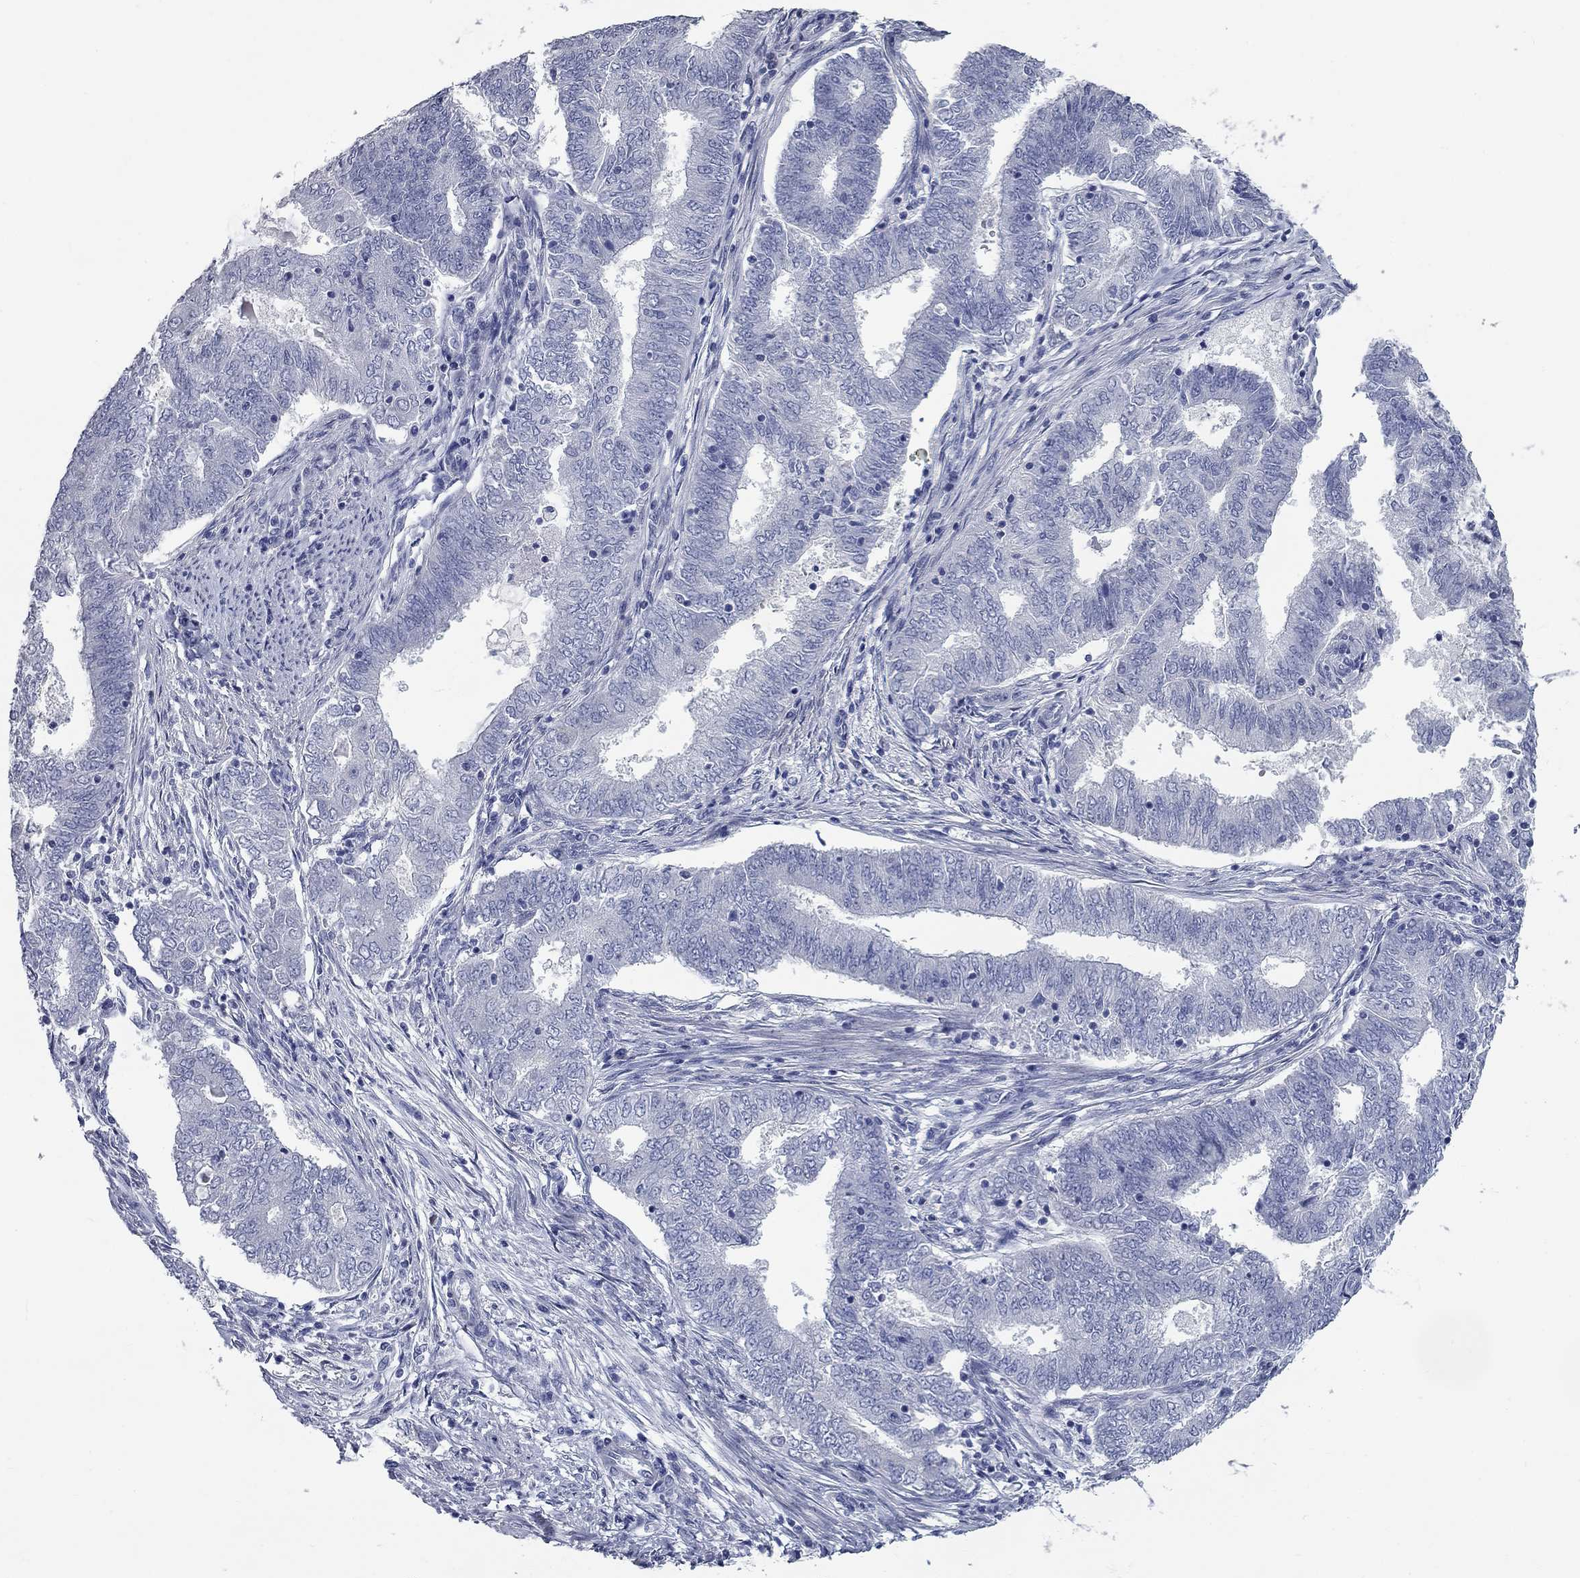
{"staining": {"intensity": "negative", "quantity": "none", "location": "none"}, "tissue": "endometrial cancer", "cell_type": "Tumor cells", "image_type": "cancer", "snomed": [{"axis": "morphology", "description": "Adenocarcinoma, NOS"}, {"axis": "topography", "description": "Endometrium"}], "caption": "Tumor cells are negative for brown protein staining in endometrial cancer (adenocarcinoma).", "gene": "SYT12", "patient": {"sex": "female", "age": 62}}